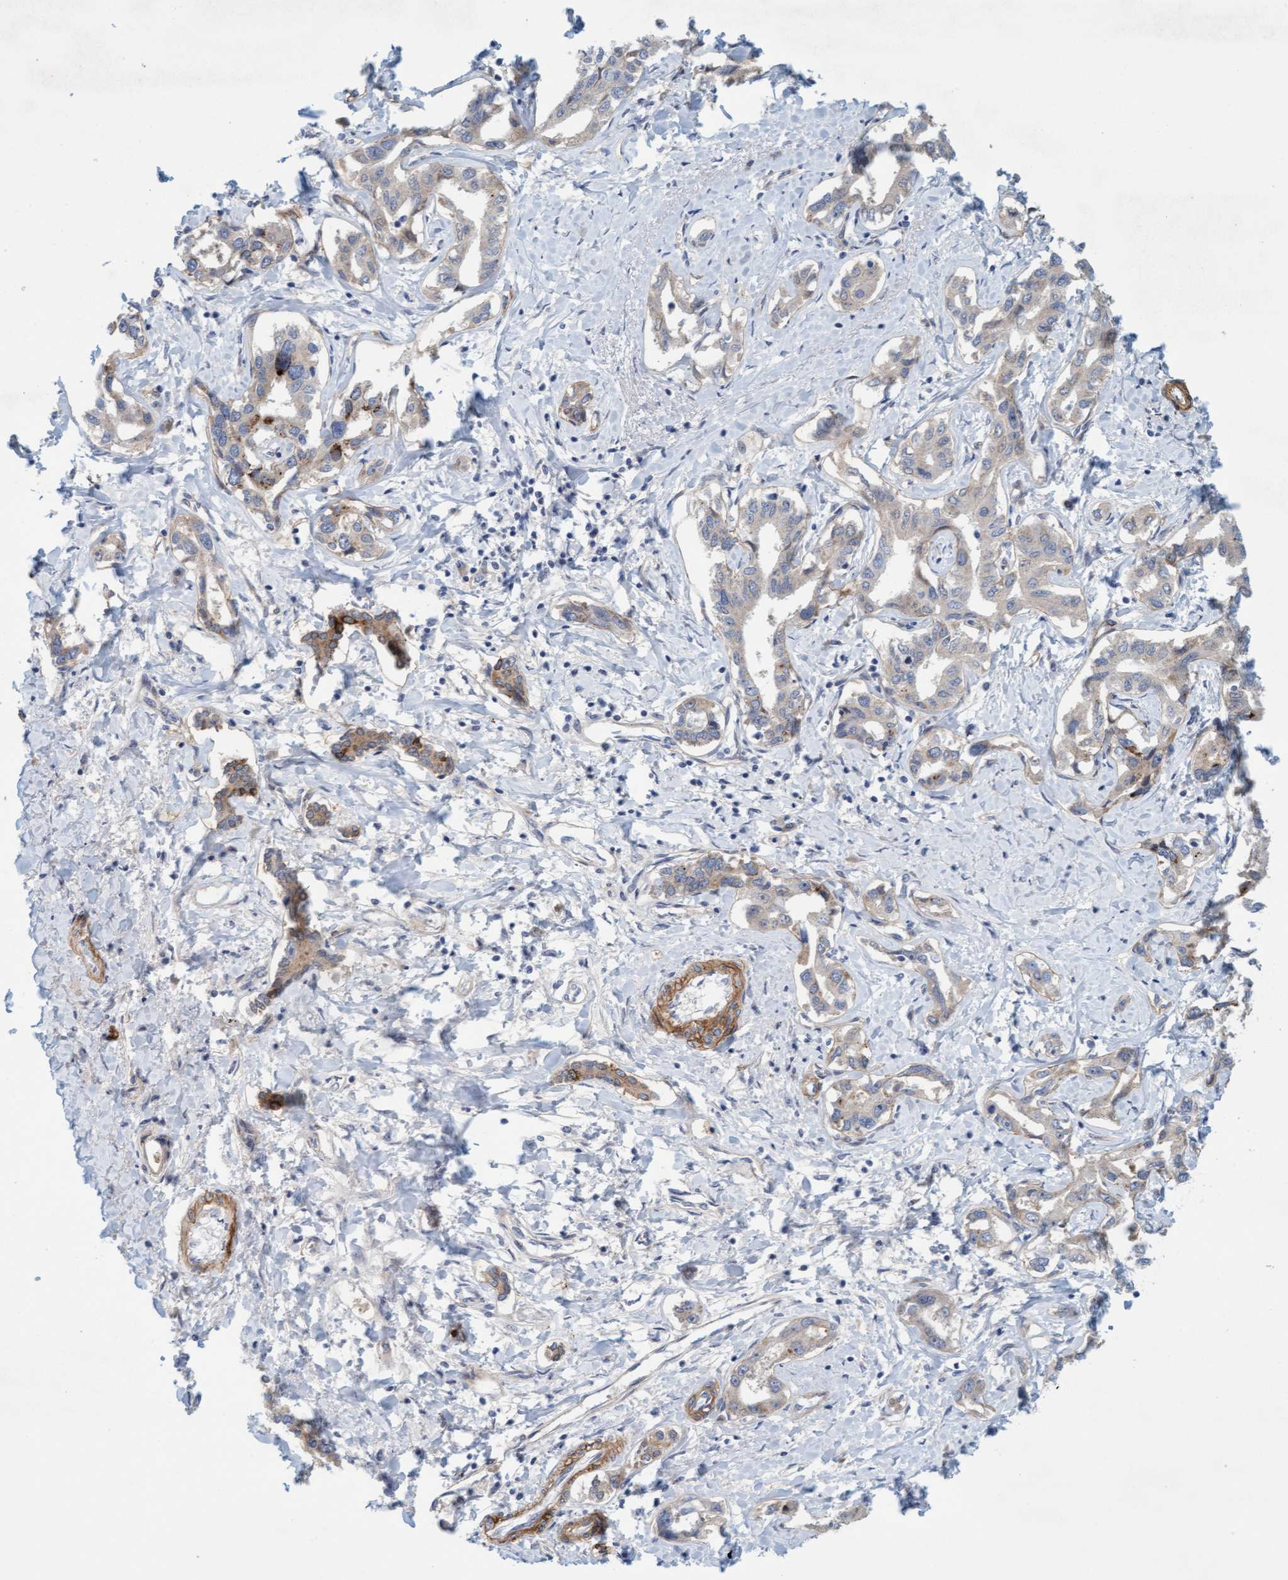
{"staining": {"intensity": "weak", "quantity": "<25%", "location": "cytoplasmic/membranous"}, "tissue": "liver cancer", "cell_type": "Tumor cells", "image_type": "cancer", "snomed": [{"axis": "morphology", "description": "Cholangiocarcinoma"}, {"axis": "topography", "description": "Liver"}], "caption": "The photomicrograph shows no significant staining in tumor cells of liver cancer (cholangiocarcinoma).", "gene": "TSTD2", "patient": {"sex": "male", "age": 59}}